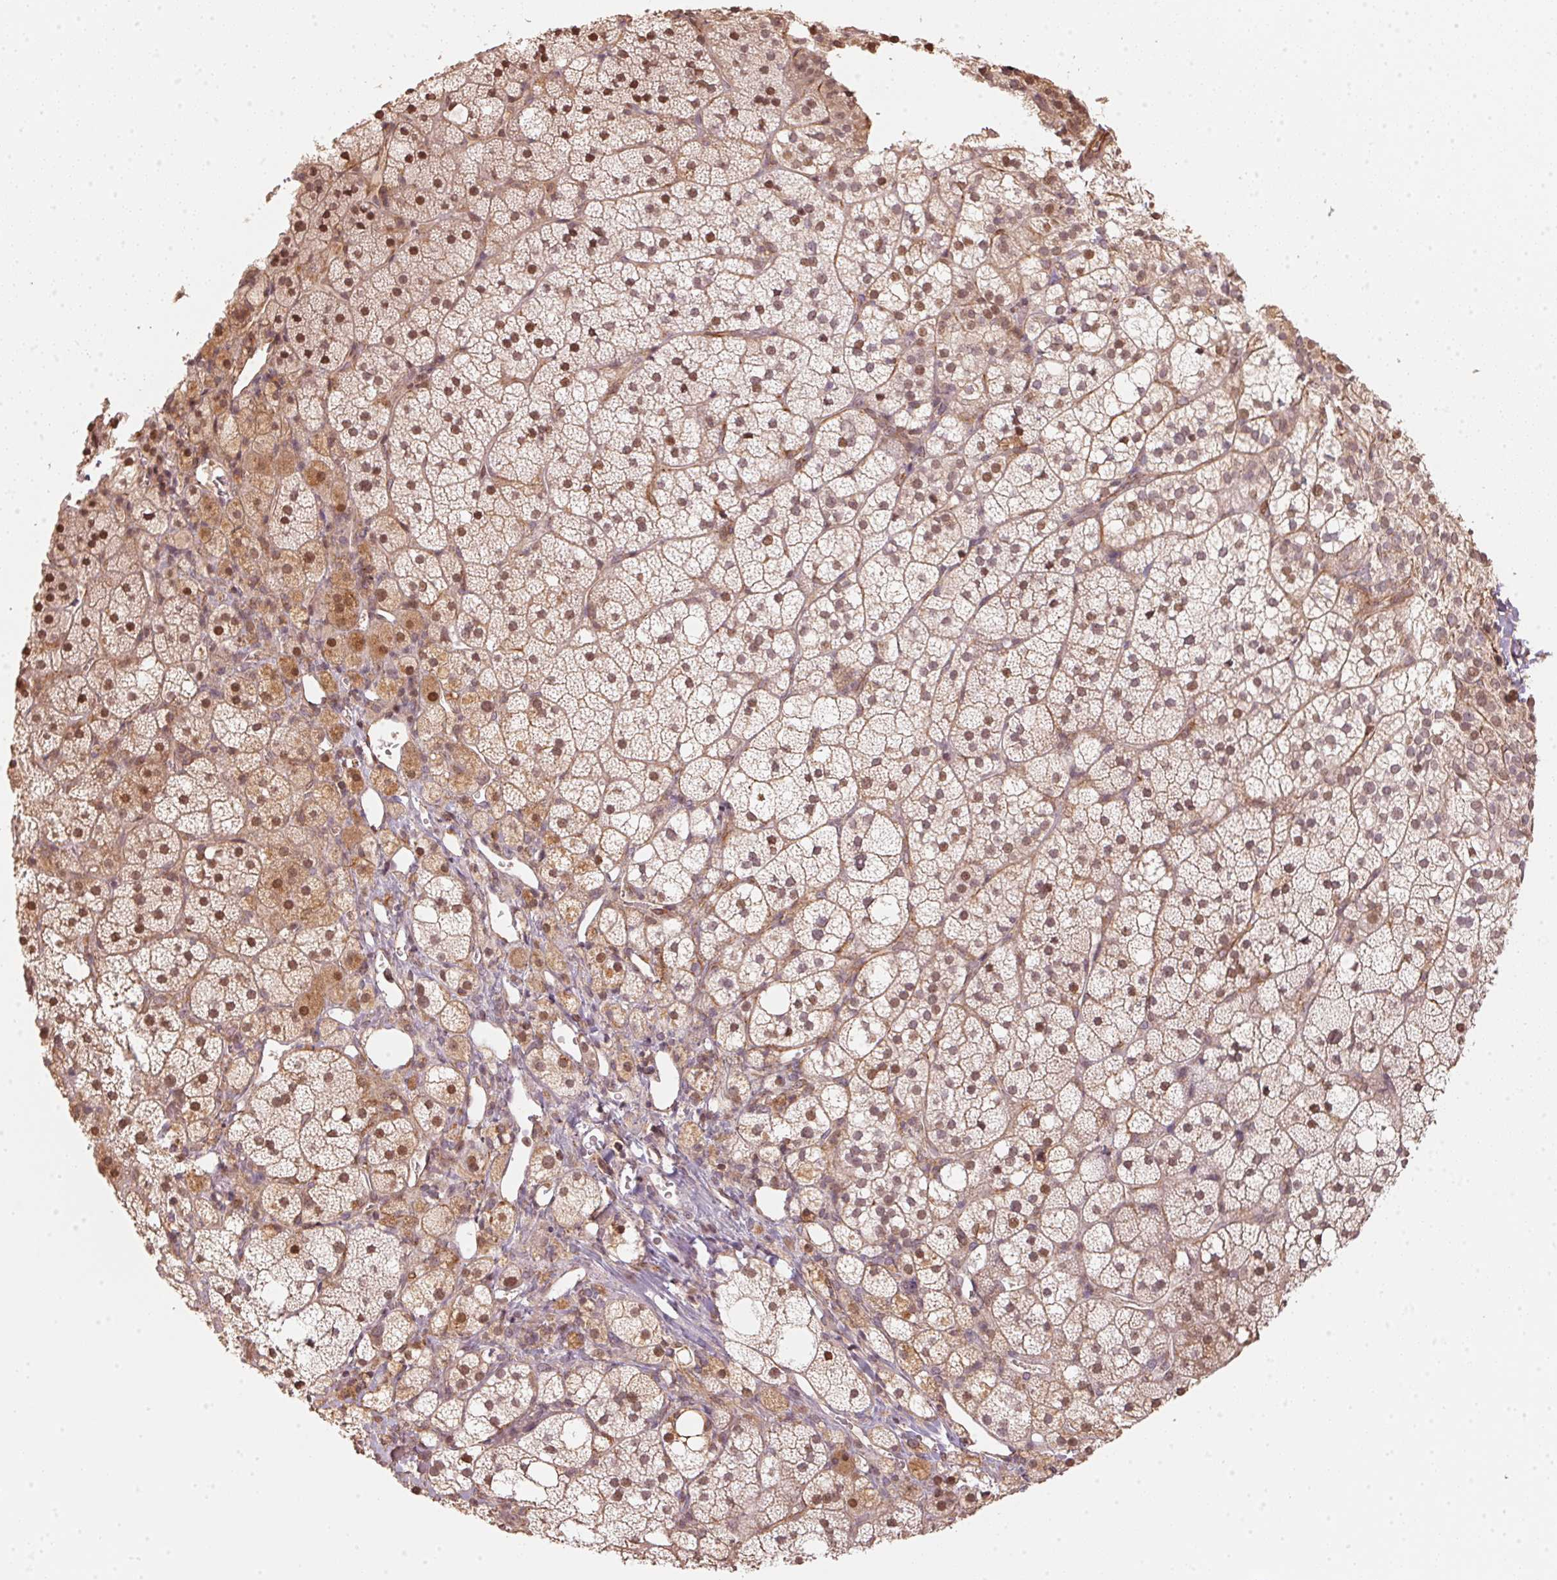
{"staining": {"intensity": "moderate", "quantity": "25%-75%", "location": "cytoplasmic/membranous,nuclear"}, "tissue": "adrenal gland", "cell_type": "Glandular cells", "image_type": "normal", "snomed": [{"axis": "morphology", "description": "Normal tissue, NOS"}, {"axis": "topography", "description": "Adrenal gland"}], "caption": "The image shows a brown stain indicating the presence of a protein in the cytoplasmic/membranous,nuclear of glandular cells in adrenal gland. The staining is performed using DAB brown chromogen to label protein expression. The nuclei are counter-stained blue using hematoxylin.", "gene": "FOXR2", "patient": {"sex": "male", "age": 53}}